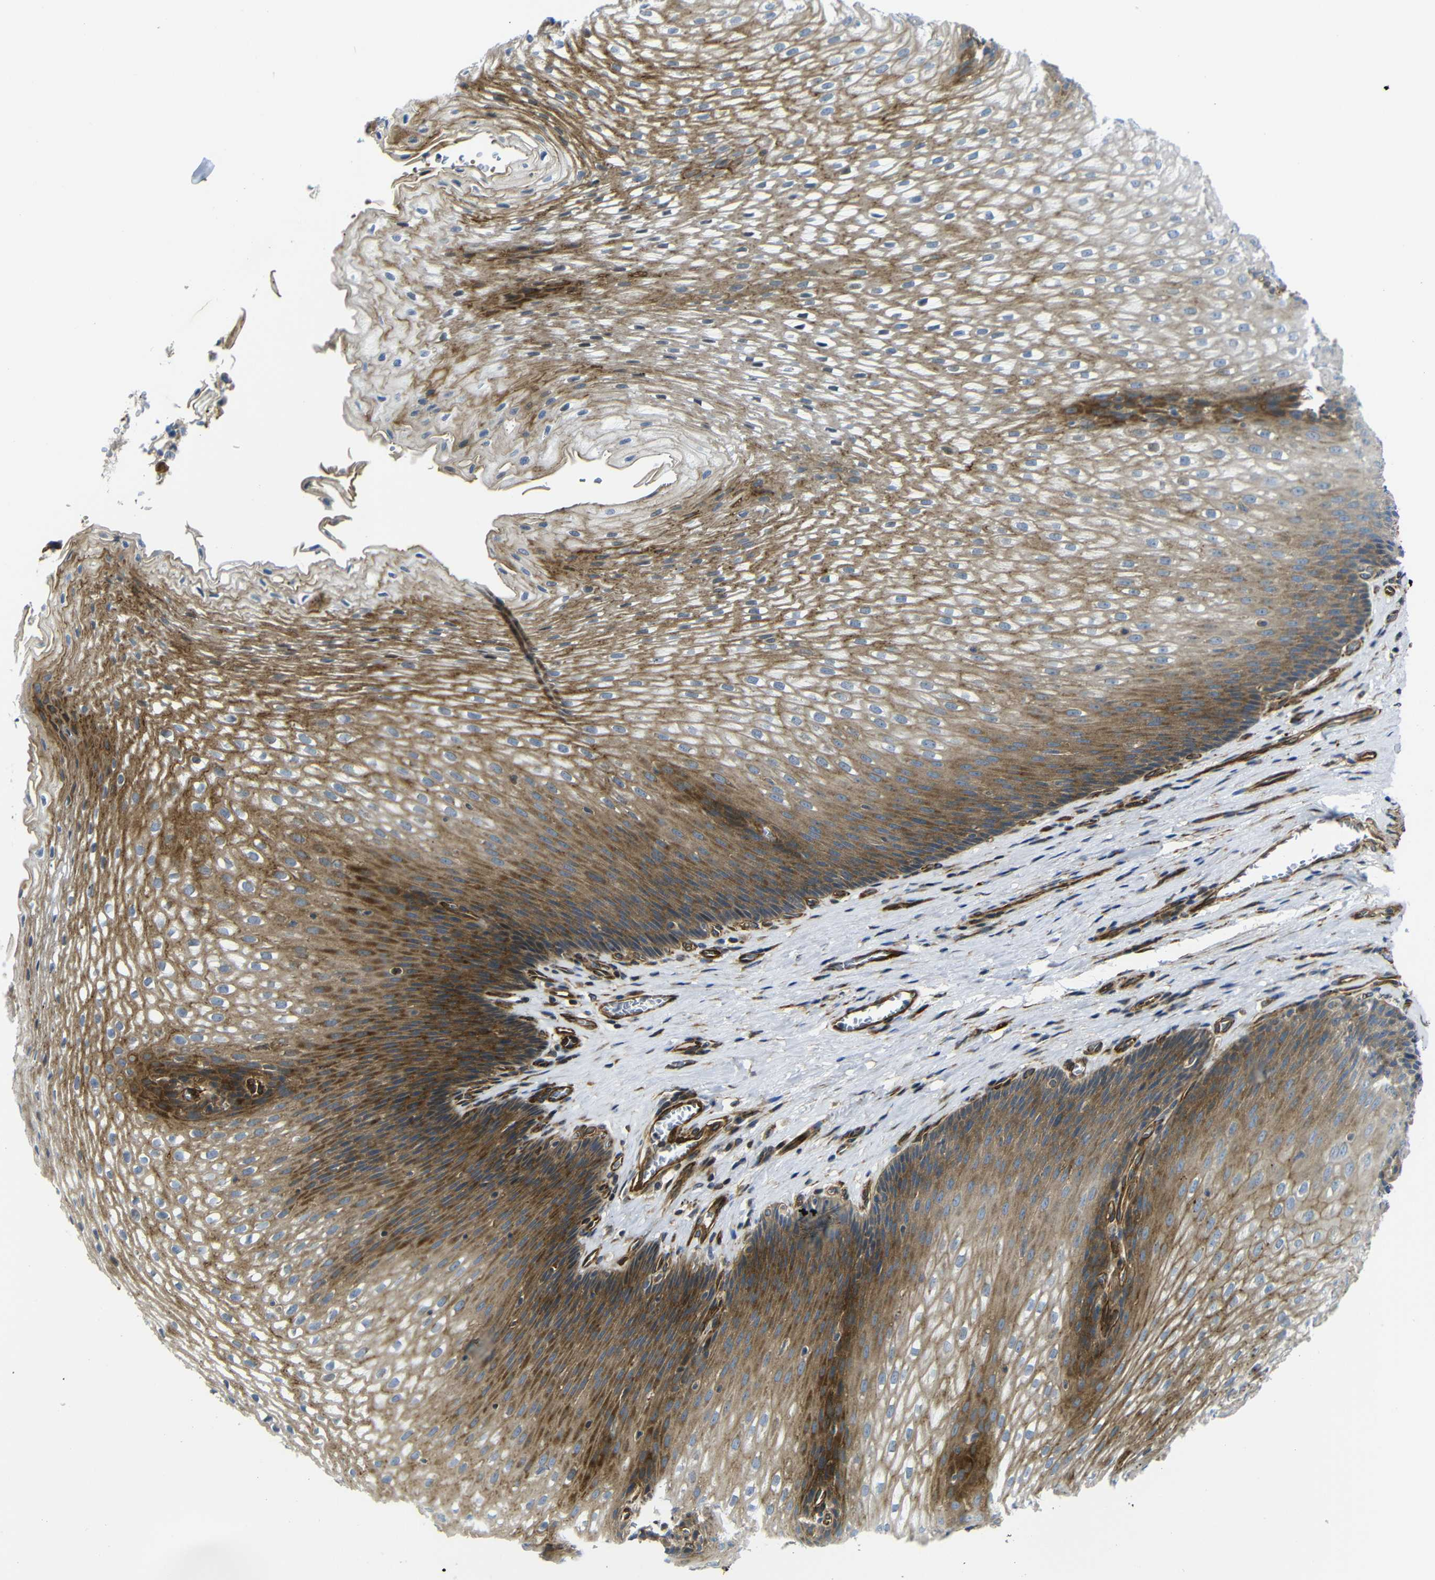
{"staining": {"intensity": "strong", "quantity": "25%-75%", "location": "cytoplasmic/membranous"}, "tissue": "esophagus", "cell_type": "Squamous epithelial cells", "image_type": "normal", "snomed": [{"axis": "morphology", "description": "Normal tissue, NOS"}, {"axis": "topography", "description": "Esophagus"}], "caption": "Human esophagus stained with a brown dye shows strong cytoplasmic/membranous positive staining in approximately 25%-75% of squamous epithelial cells.", "gene": "PARP14", "patient": {"sex": "male", "age": 48}}